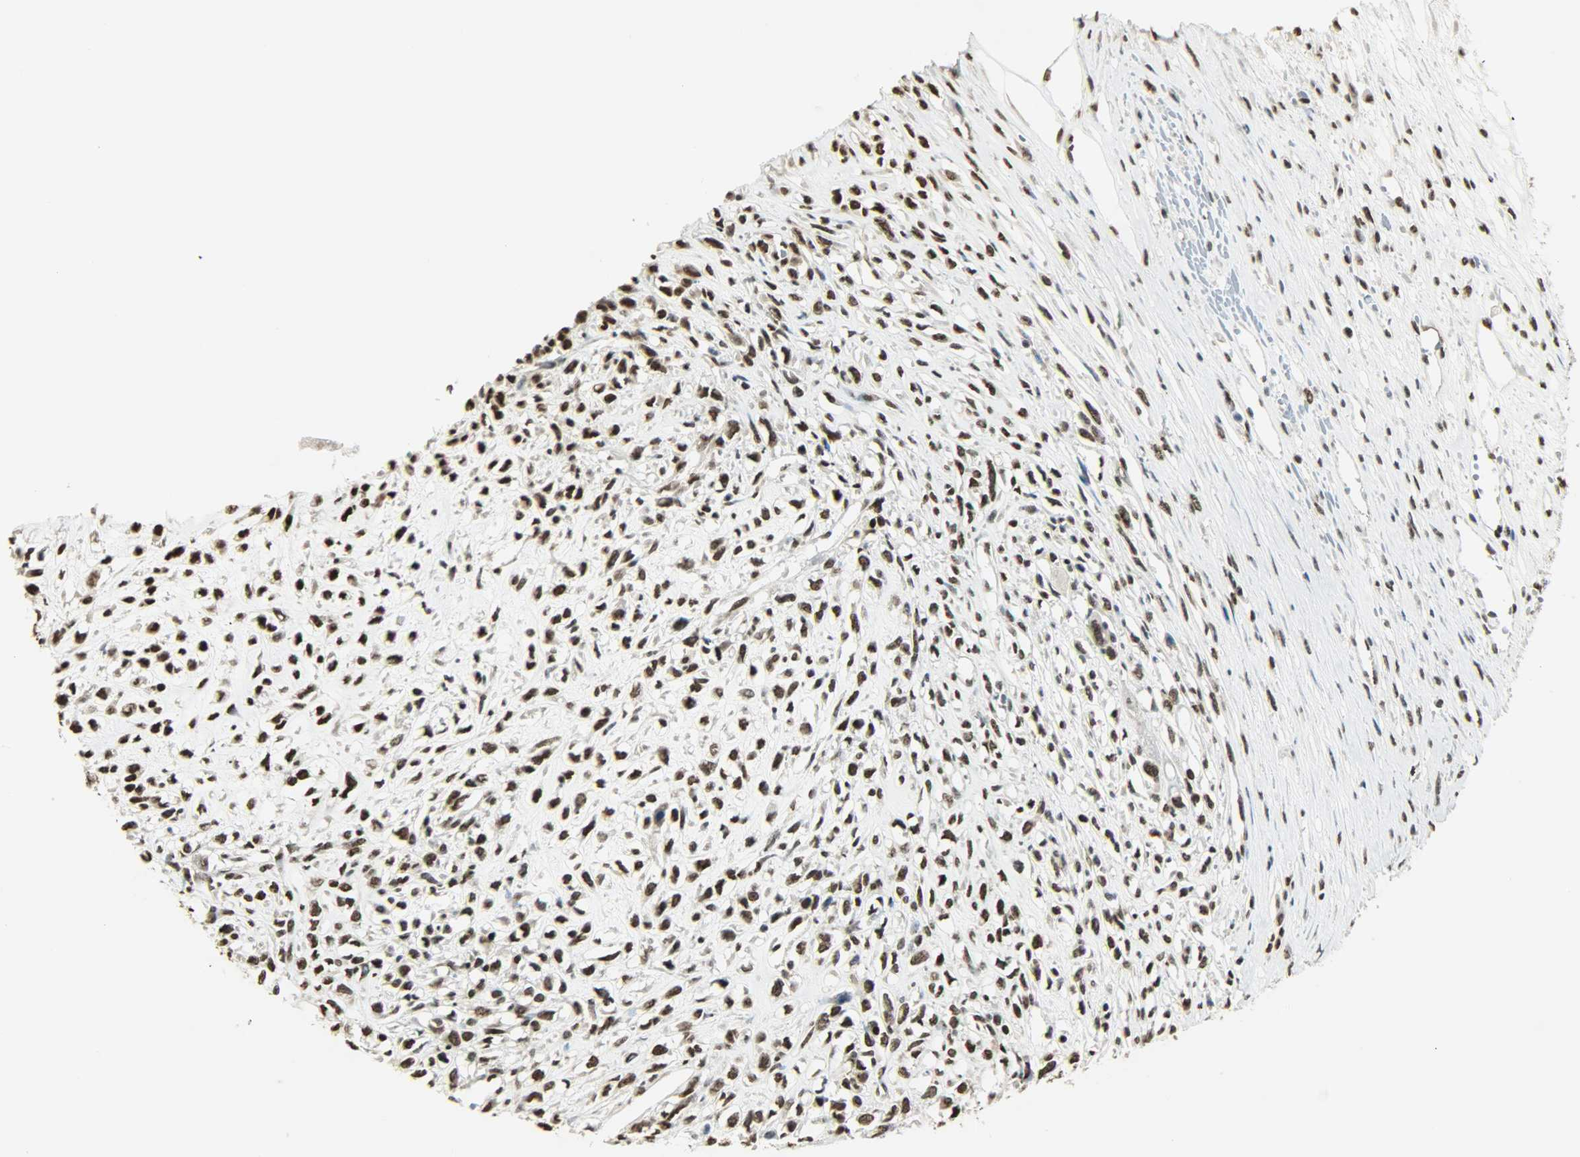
{"staining": {"intensity": "strong", "quantity": ">75%", "location": "nuclear"}, "tissue": "head and neck cancer", "cell_type": "Tumor cells", "image_type": "cancer", "snomed": [{"axis": "morphology", "description": "Necrosis, NOS"}, {"axis": "morphology", "description": "Neoplasm, malignant, NOS"}, {"axis": "topography", "description": "Salivary gland"}, {"axis": "topography", "description": "Head-Neck"}], "caption": "Immunohistochemical staining of human head and neck cancer (neoplasm (malignant)) reveals strong nuclear protein positivity in about >75% of tumor cells.", "gene": "MYEF2", "patient": {"sex": "male", "age": 43}}